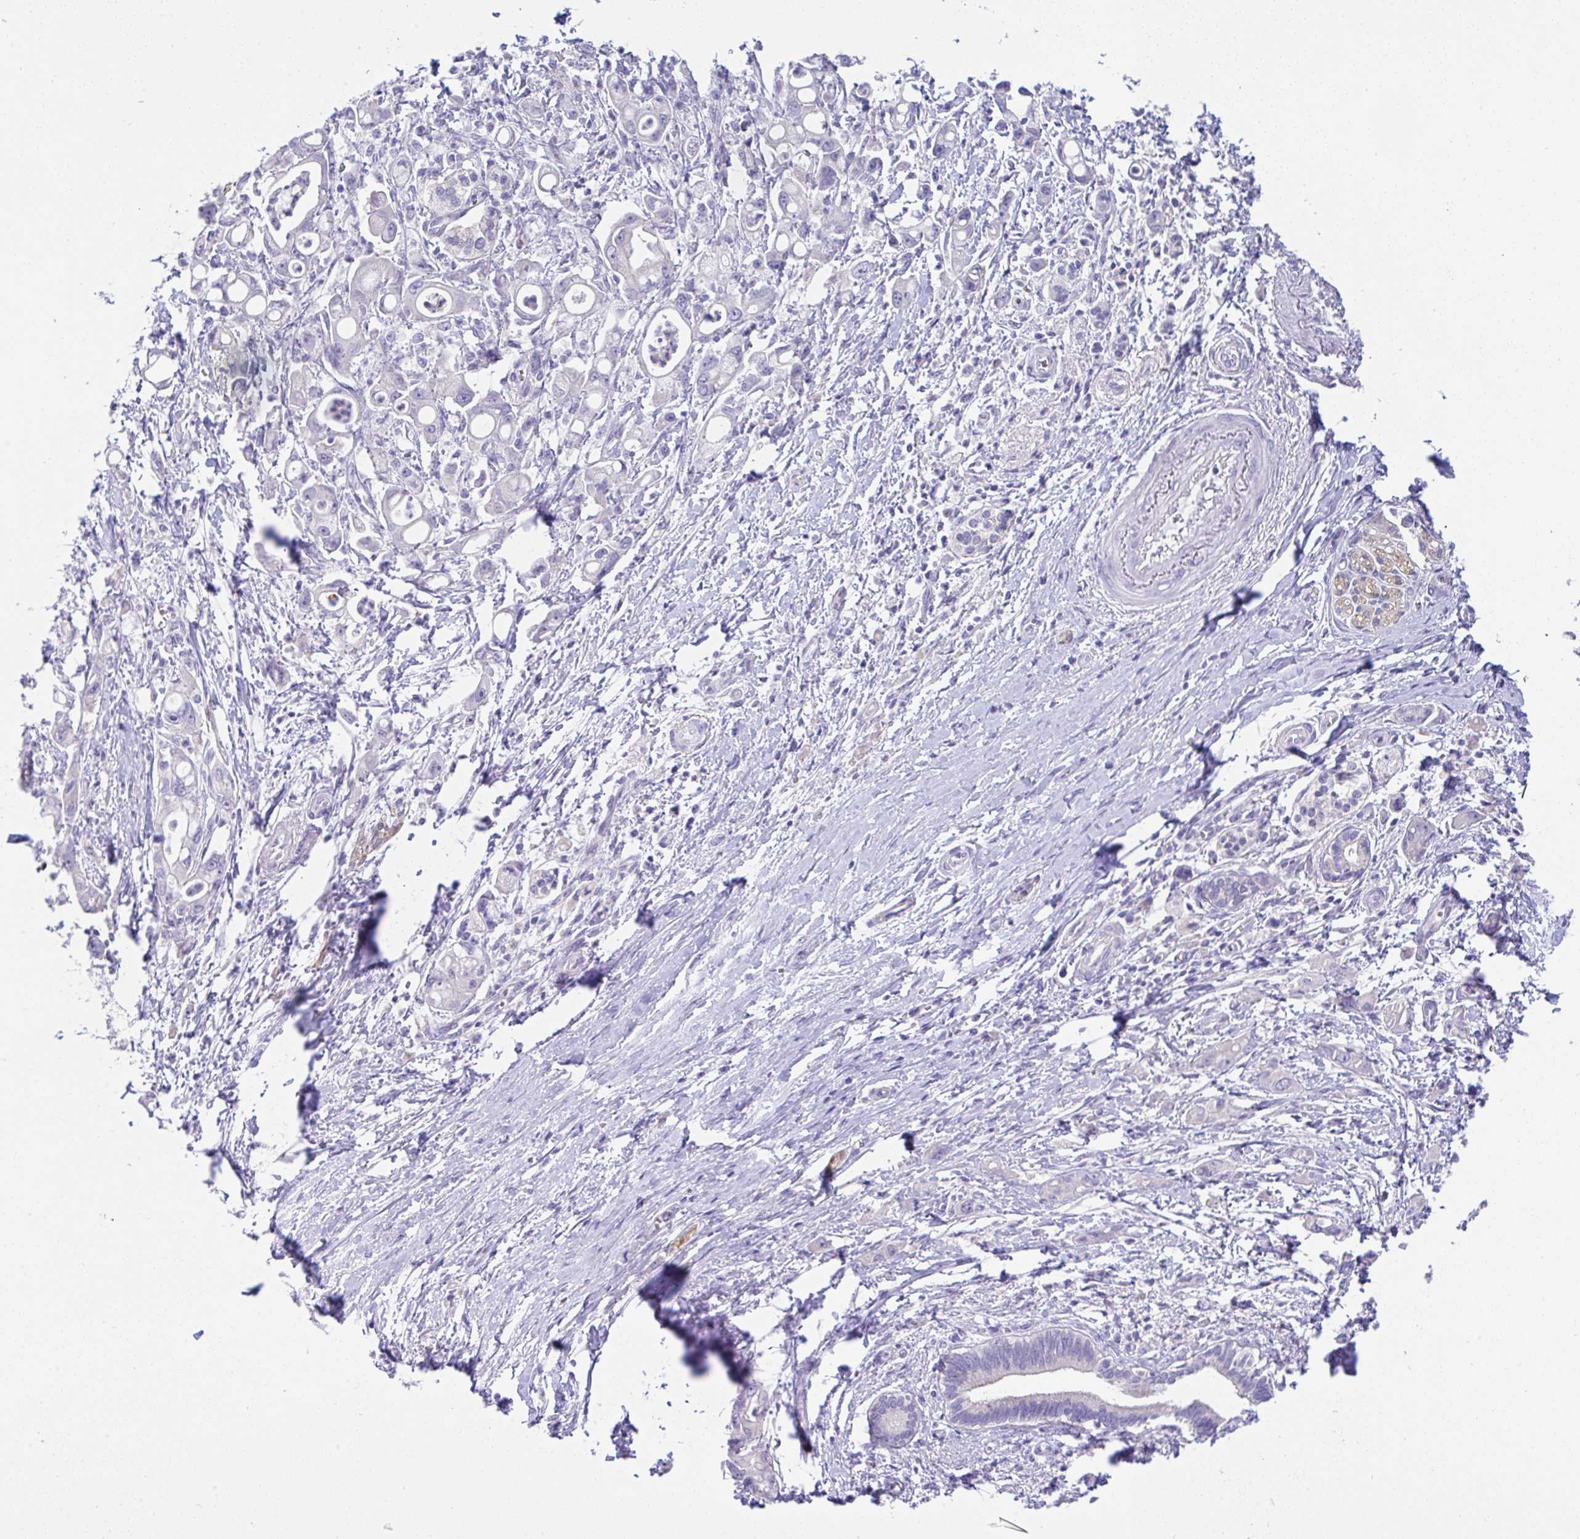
{"staining": {"intensity": "negative", "quantity": "none", "location": "none"}, "tissue": "pancreatic cancer", "cell_type": "Tumor cells", "image_type": "cancer", "snomed": [{"axis": "morphology", "description": "Adenocarcinoma, NOS"}, {"axis": "topography", "description": "Pancreas"}], "caption": "Protein analysis of pancreatic adenocarcinoma exhibits no significant expression in tumor cells.", "gene": "SERPINE3", "patient": {"sex": "male", "age": 68}}